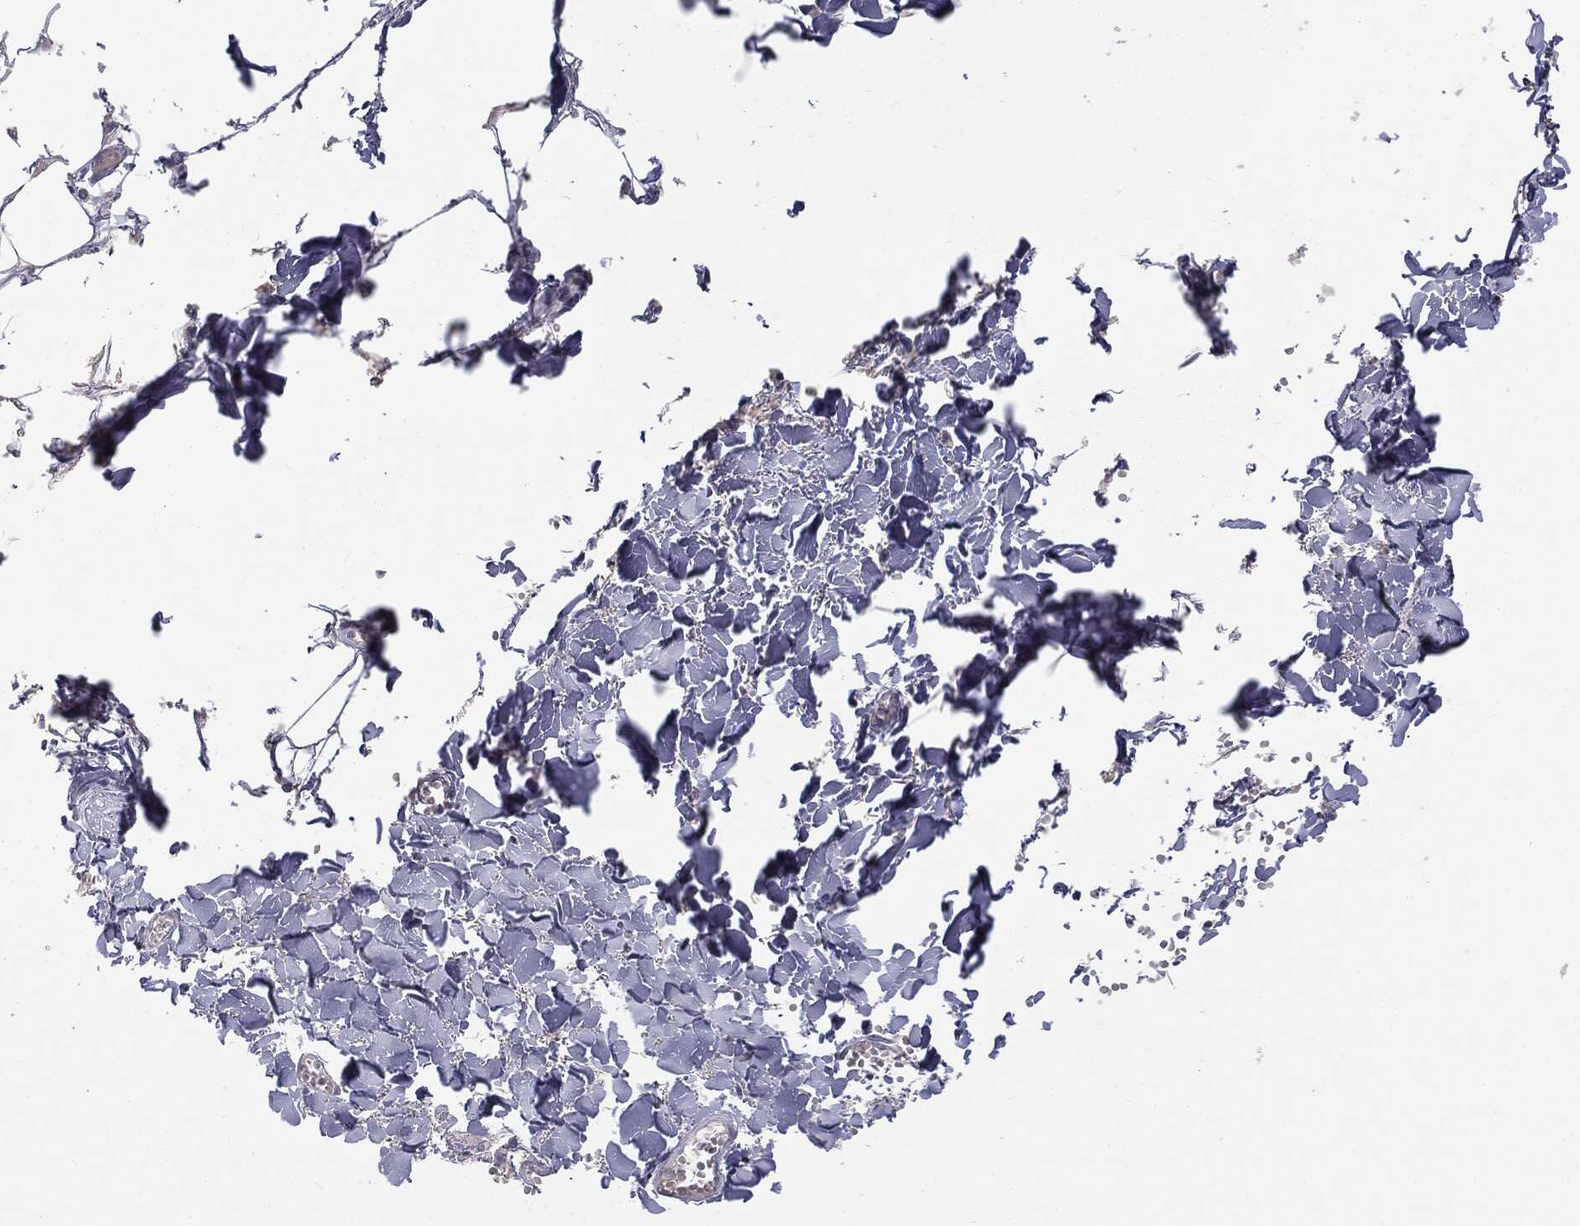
{"staining": {"intensity": "negative", "quantity": "none", "location": "none"}, "tissue": "soft tissue", "cell_type": "Fibroblasts", "image_type": "normal", "snomed": [{"axis": "morphology", "description": "Normal tissue, NOS"}, {"axis": "morphology", "description": "Squamous cell carcinoma, NOS"}, {"axis": "topography", "description": "Cartilage tissue"}, {"axis": "topography", "description": "Lung"}], "caption": "This is an immunohistochemistry image of benign soft tissue. There is no staining in fibroblasts.", "gene": "MUC1", "patient": {"sex": "male", "age": 66}}